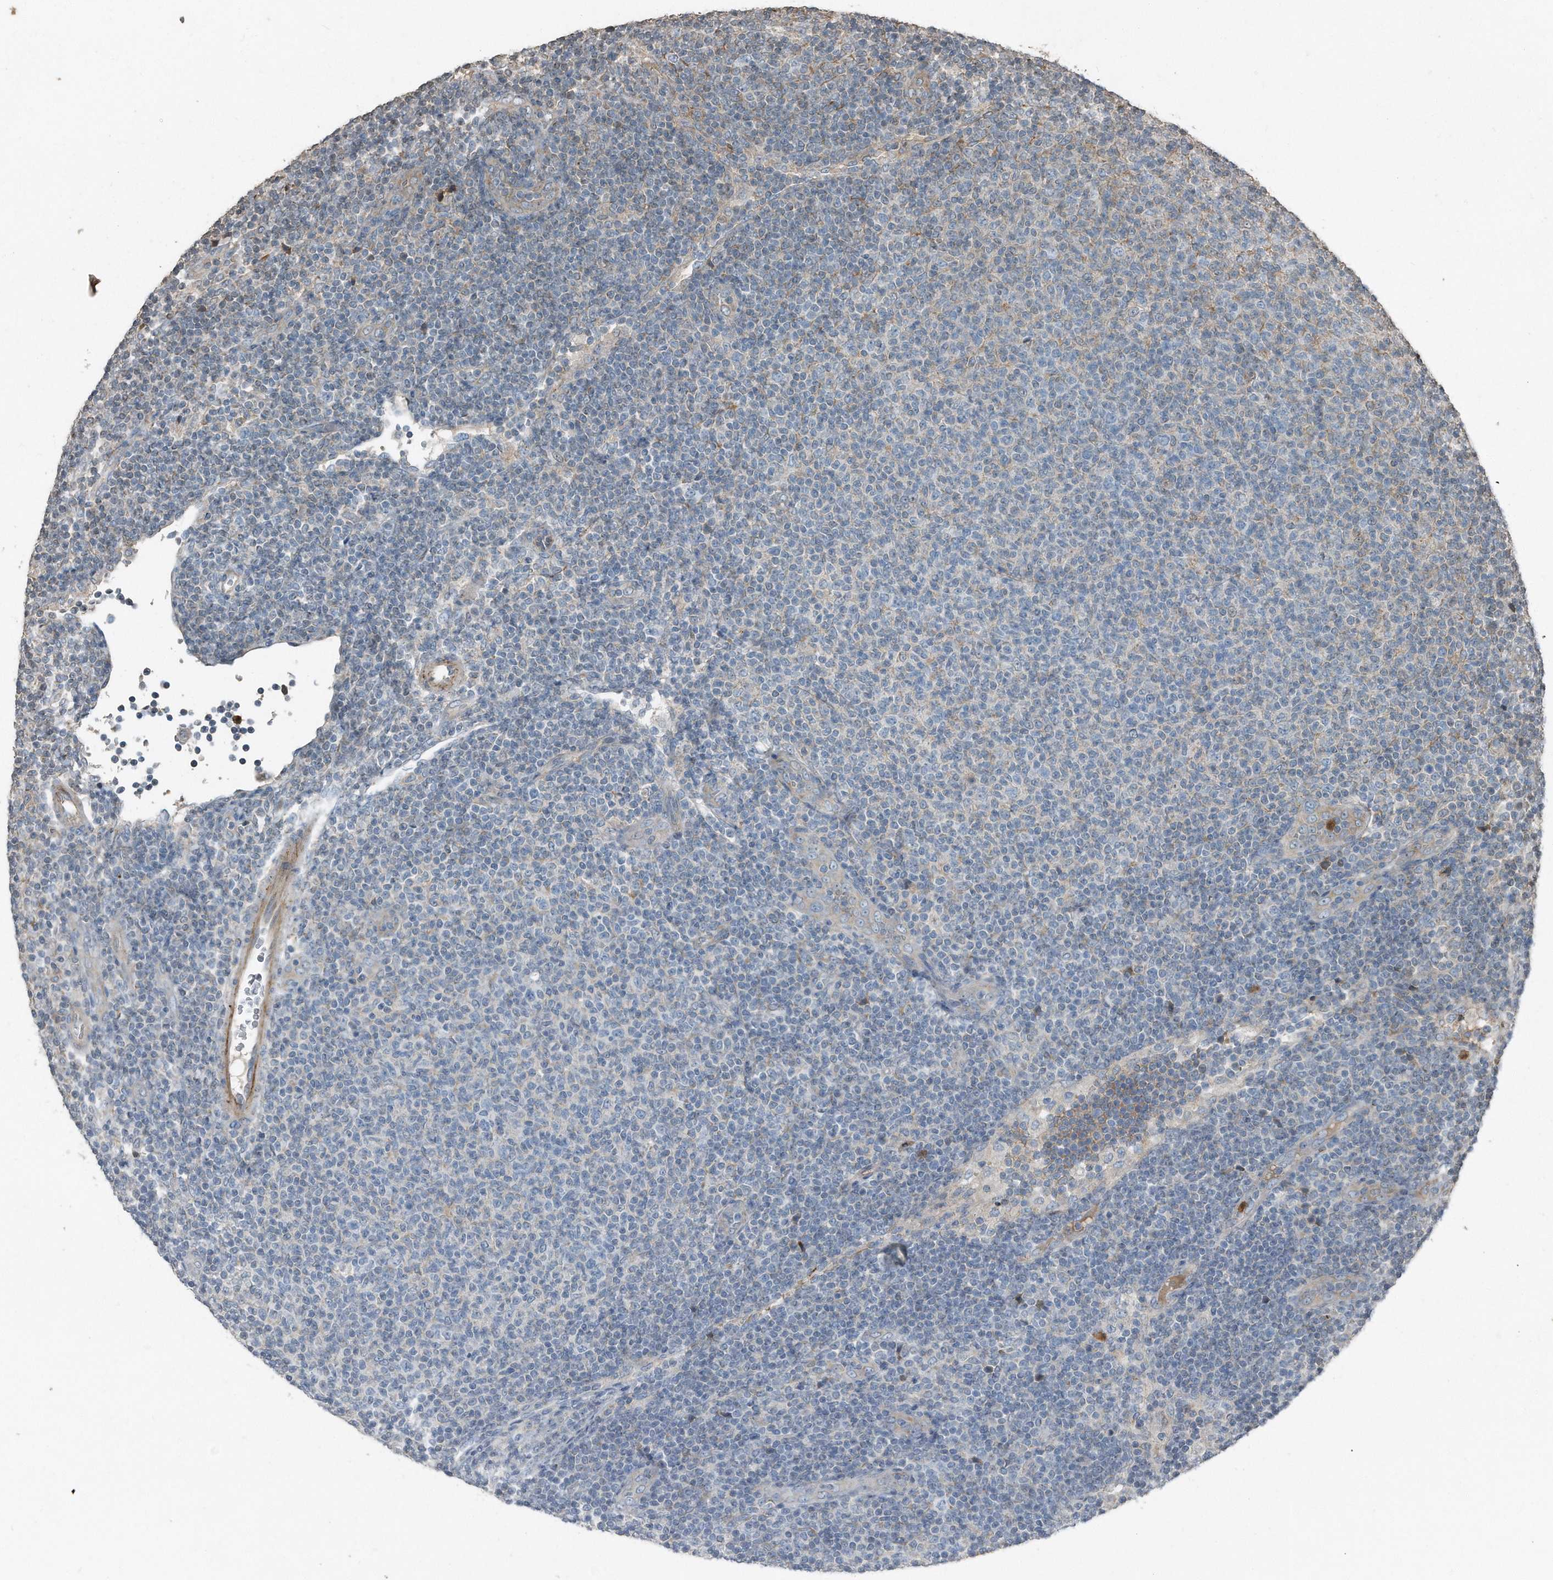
{"staining": {"intensity": "negative", "quantity": "none", "location": "none"}, "tissue": "lymphoma", "cell_type": "Tumor cells", "image_type": "cancer", "snomed": [{"axis": "morphology", "description": "Malignant lymphoma, non-Hodgkin's type, Low grade"}, {"axis": "topography", "description": "Lymph node"}], "caption": "IHC of human malignant lymphoma, non-Hodgkin's type (low-grade) demonstrates no staining in tumor cells.", "gene": "C9", "patient": {"sex": "male", "age": 66}}